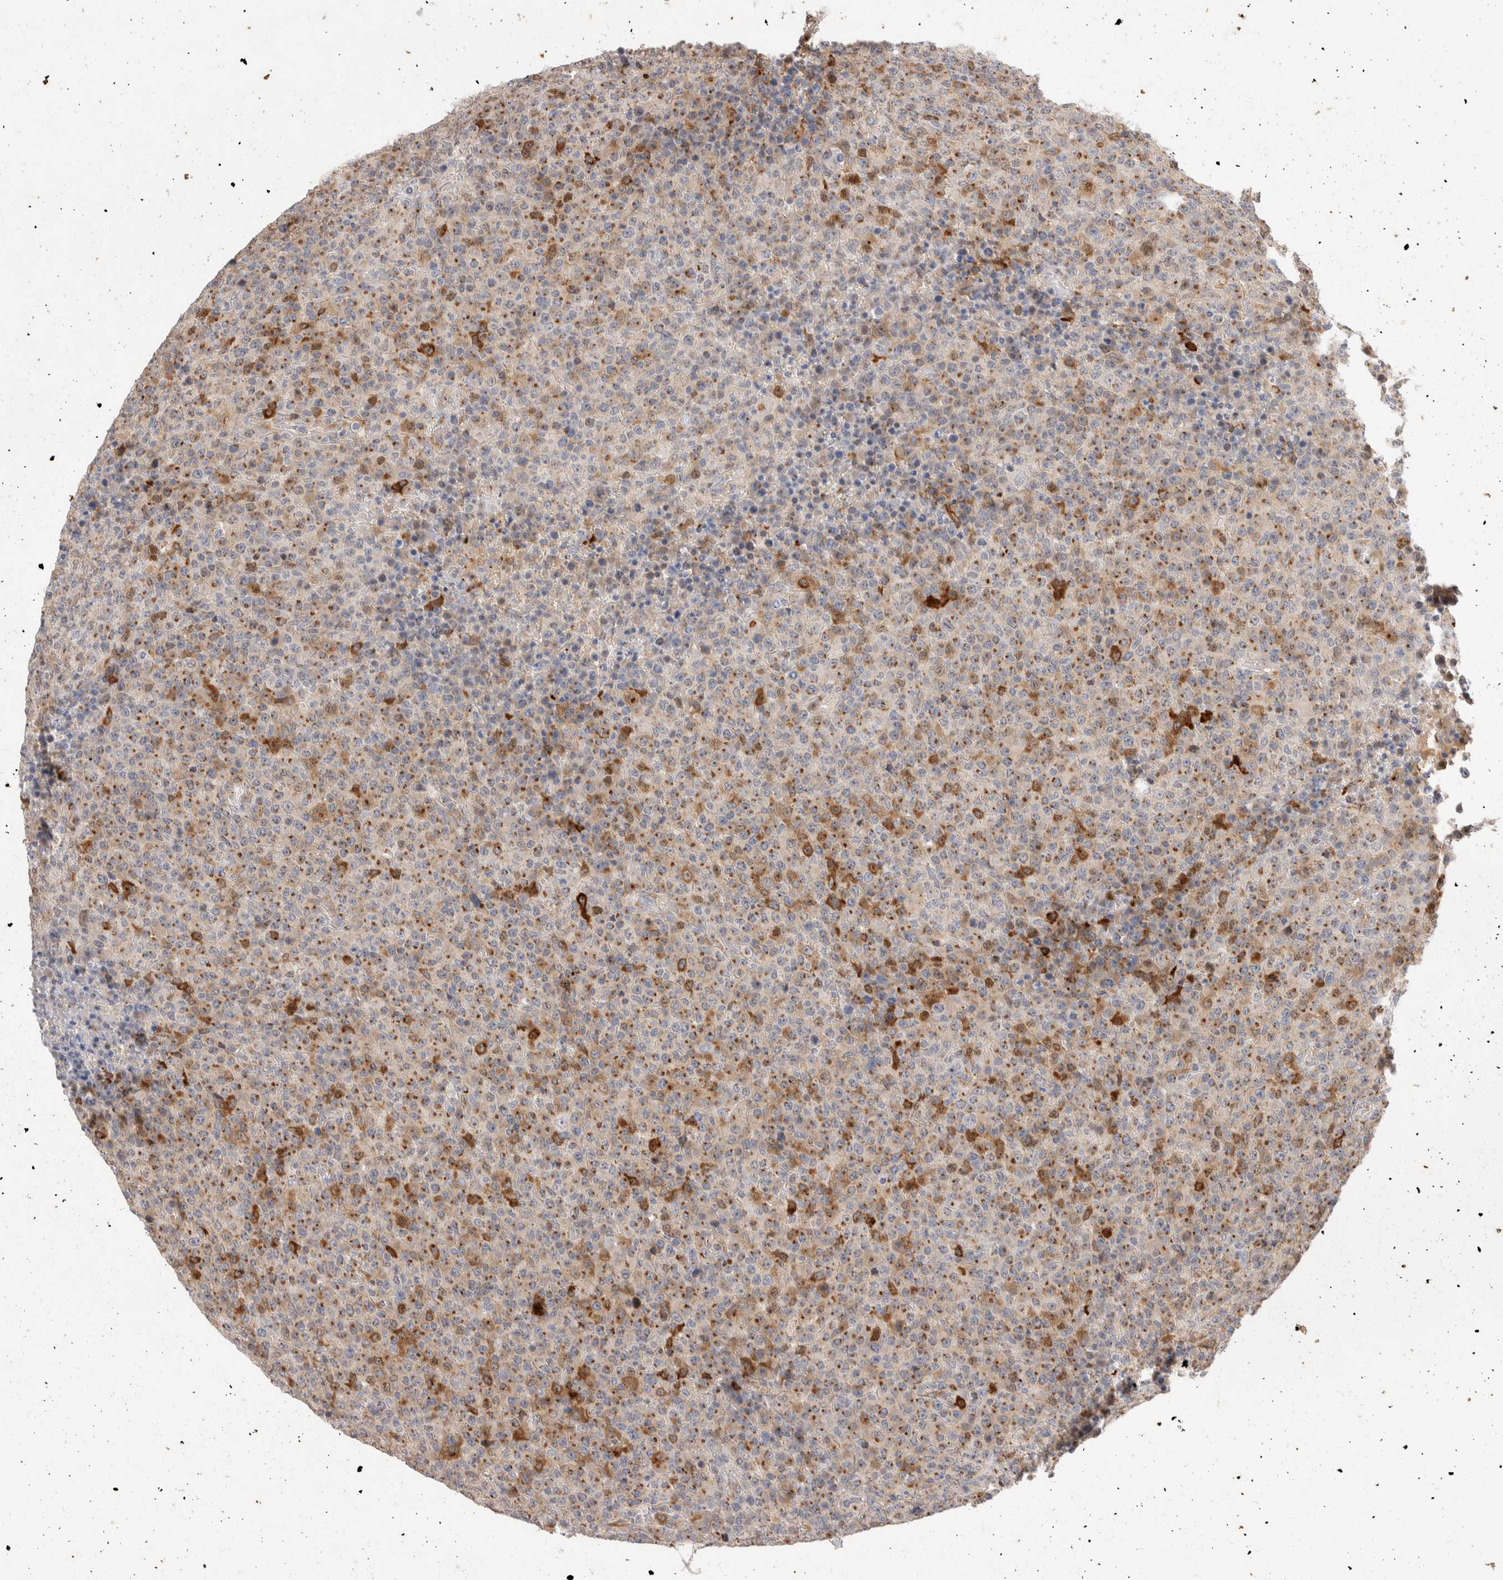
{"staining": {"intensity": "strong", "quantity": "<25%", "location": "cytoplasmic/membranous"}, "tissue": "lymphoma", "cell_type": "Tumor cells", "image_type": "cancer", "snomed": [{"axis": "morphology", "description": "Malignant lymphoma, non-Hodgkin's type, High grade"}, {"axis": "topography", "description": "Lymph node"}], "caption": "Tumor cells reveal strong cytoplasmic/membranous expression in approximately <25% of cells in lymphoma.", "gene": "NSMAF", "patient": {"sex": "male", "age": 13}}